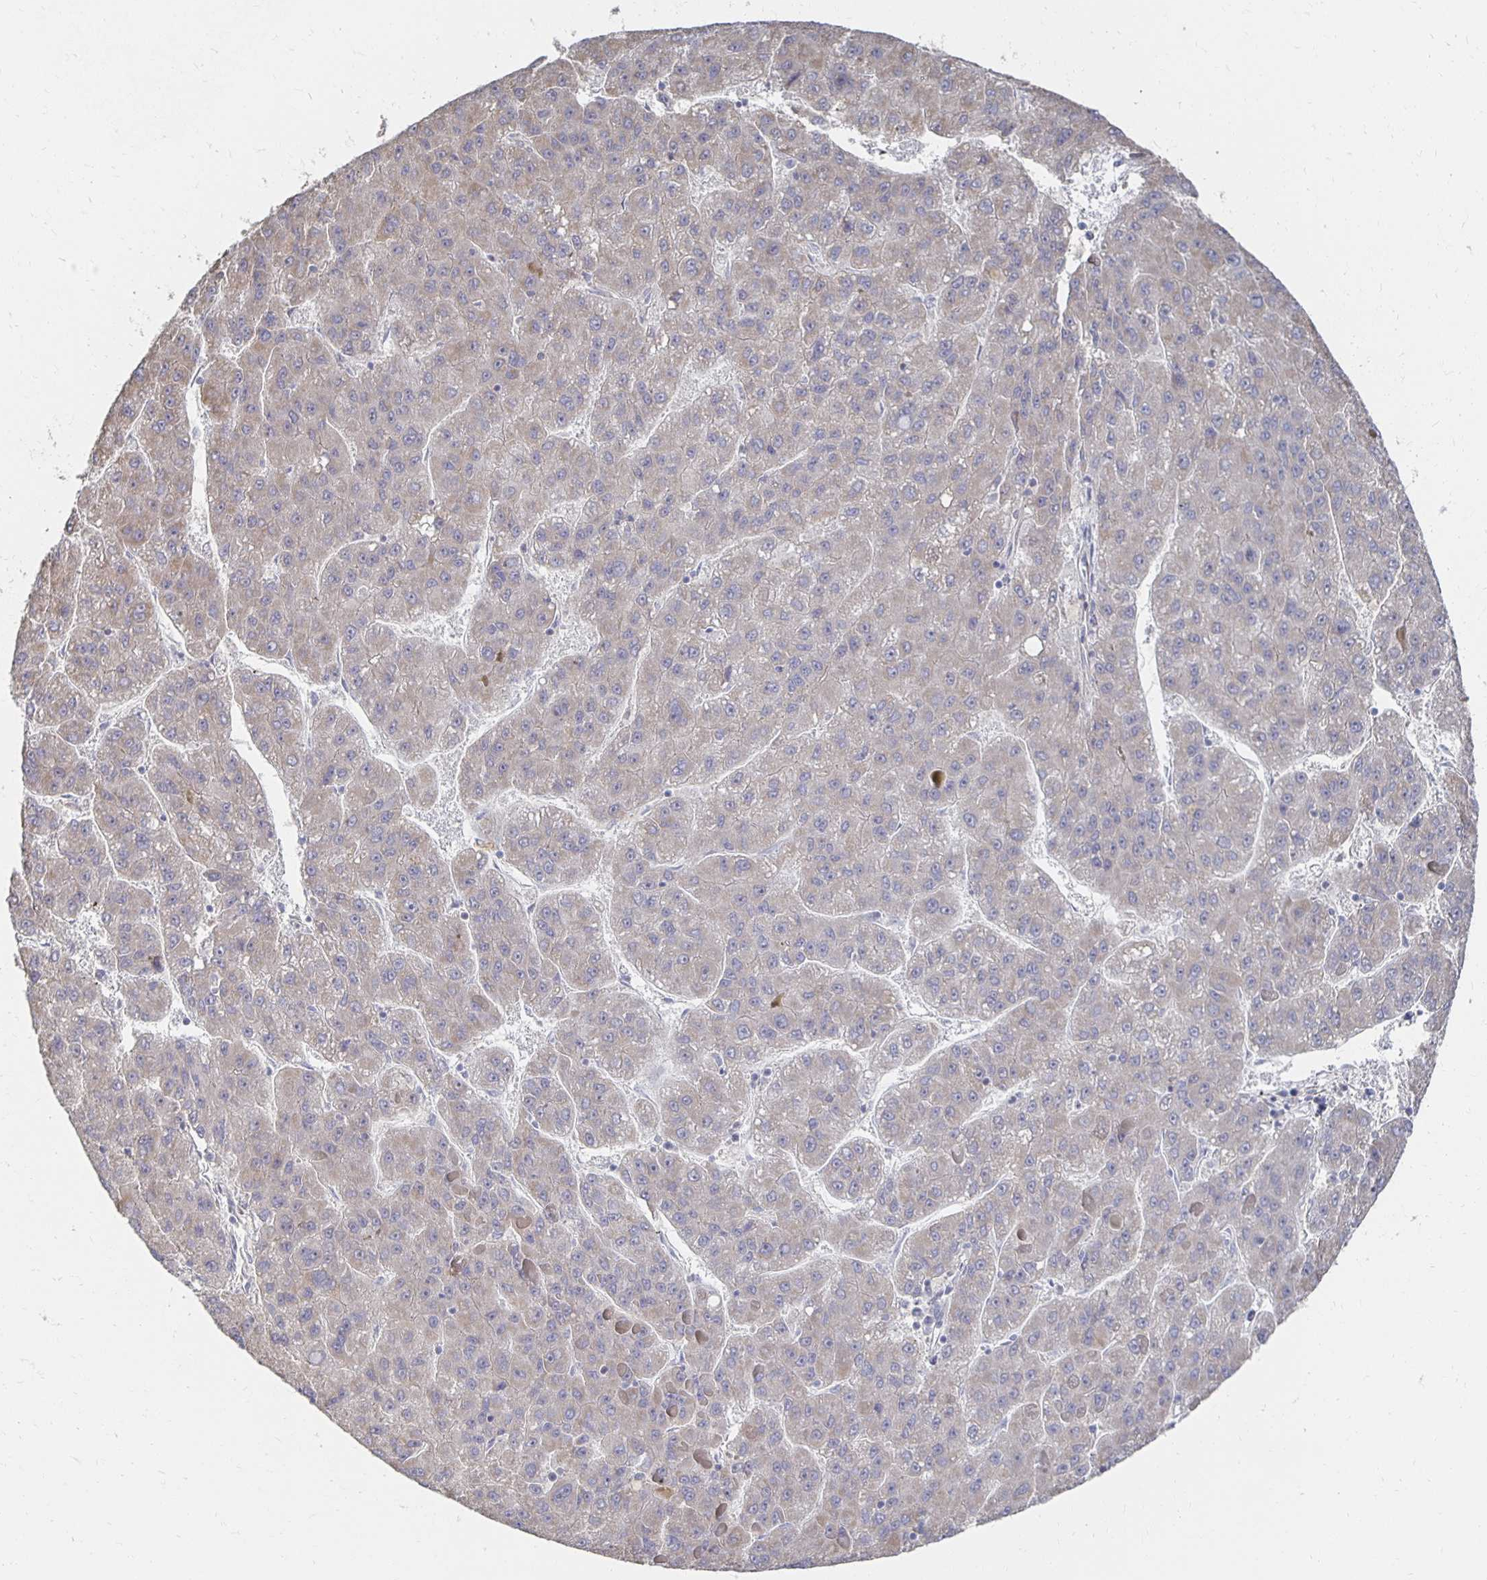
{"staining": {"intensity": "negative", "quantity": "none", "location": "none"}, "tissue": "liver cancer", "cell_type": "Tumor cells", "image_type": "cancer", "snomed": [{"axis": "morphology", "description": "Carcinoma, Hepatocellular, NOS"}, {"axis": "topography", "description": "Liver"}], "caption": "There is no significant staining in tumor cells of liver hepatocellular carcinoma.", "gene": "NKX2-8", "patient": {"sex": "female", "age": 82}}